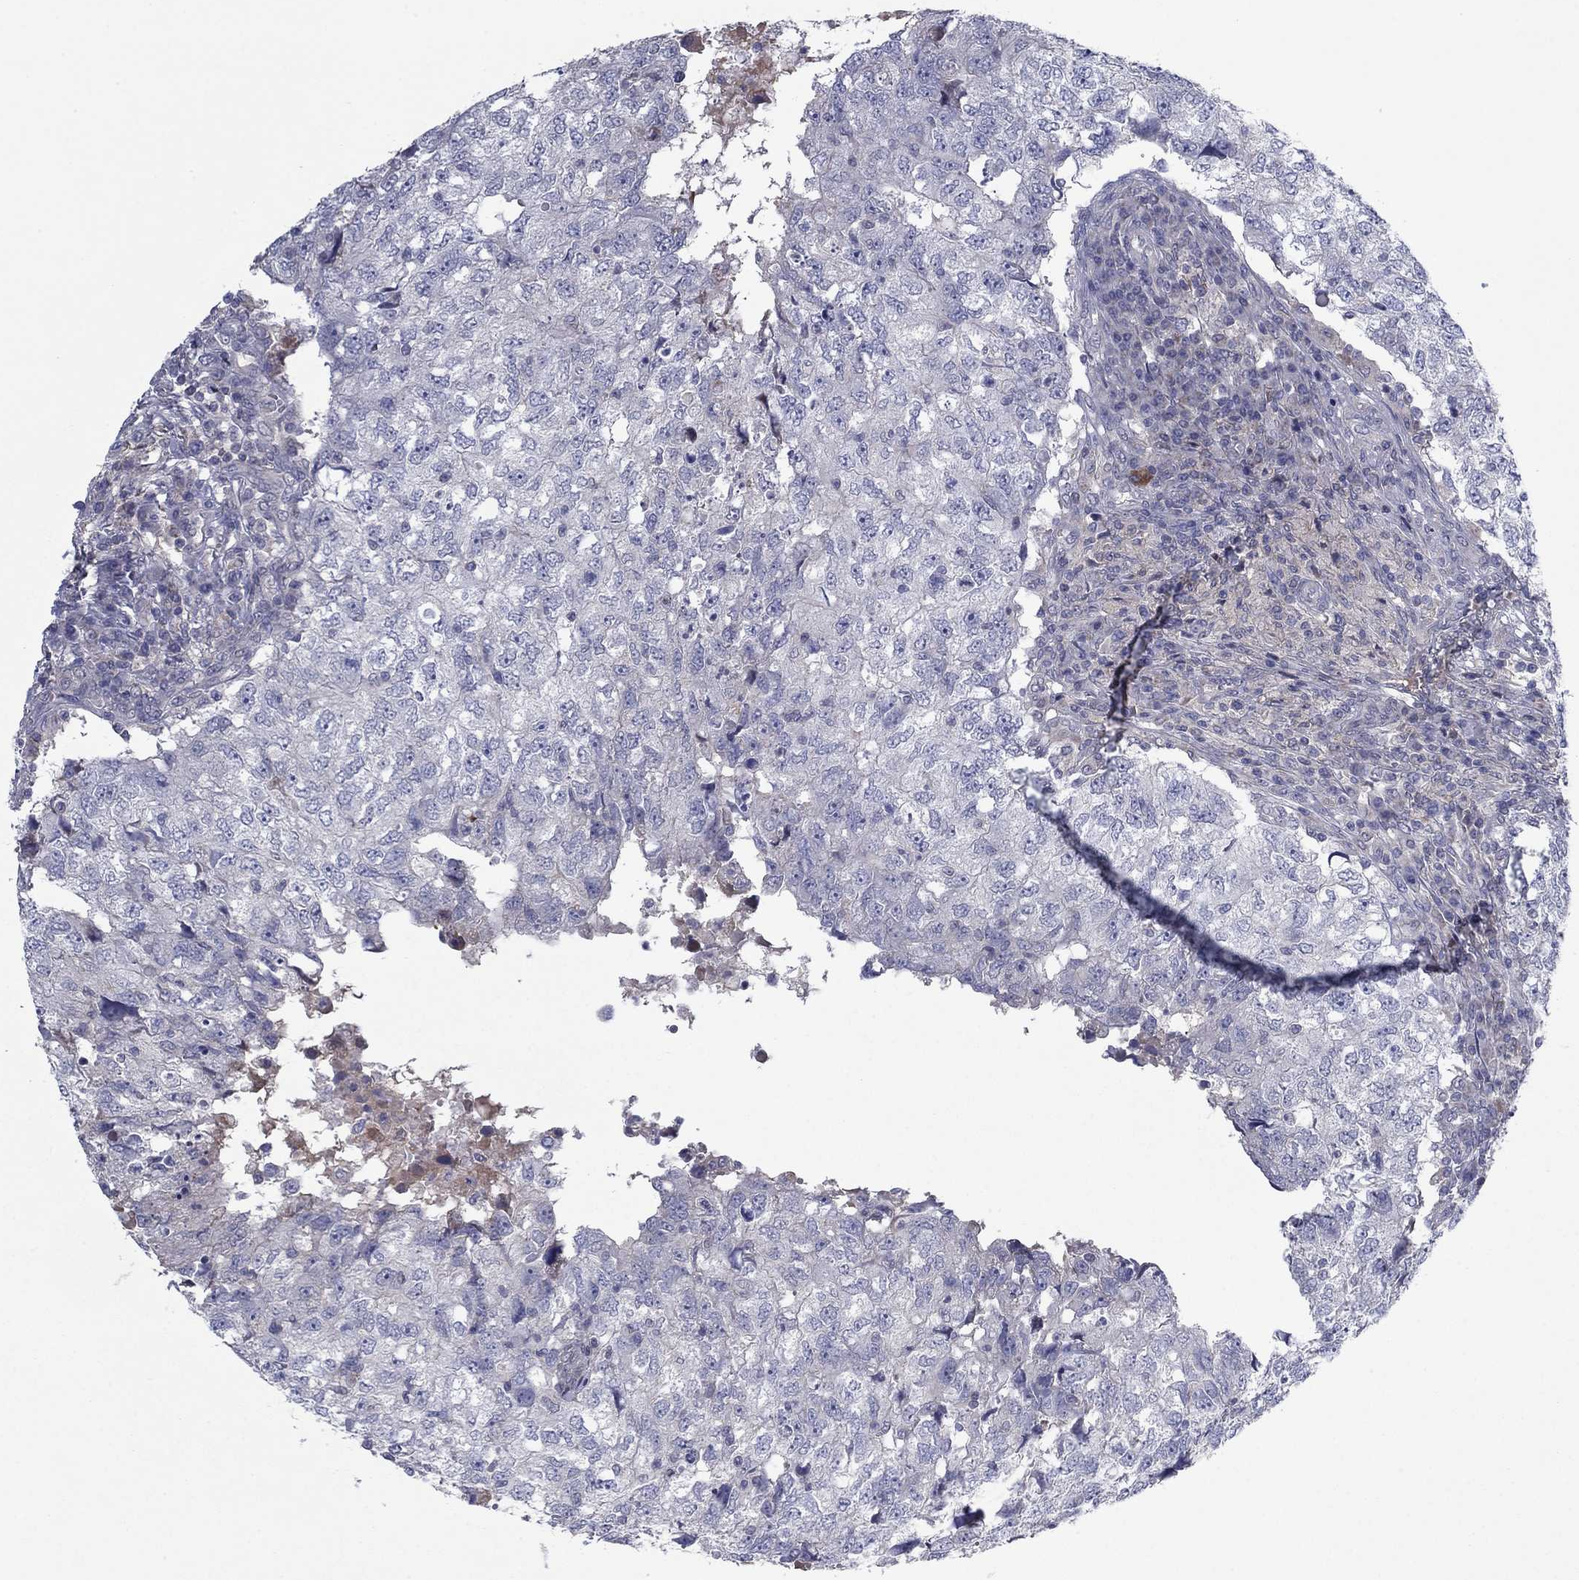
{"staining": {"intensity": "negative", "quantity": "none", "location": "none"}, "tissue": "breast cancer", "cell_type": "Tumor cells", "image_type": "cancer", "snomed": [{"axis": "morphology", "description": "Duct carcinoma"}, {"axis": "topography", "description": "Breast"}], "caption": "High magnification brightfield microscopy of breast cancer (intraductal carcinoma) stained with DAB (brown) and counterstained with hematoxylin (blue): tumor cells show no significant staining. (Stains: DAB (3,3'-diaminobenzidine) immunohistochemistry with hematoxylin counter stain, Microscopy: brightfield microscopy at high magnification).", "gene": "GRHPR", "patient": {"sex": "female", "age": 30}}